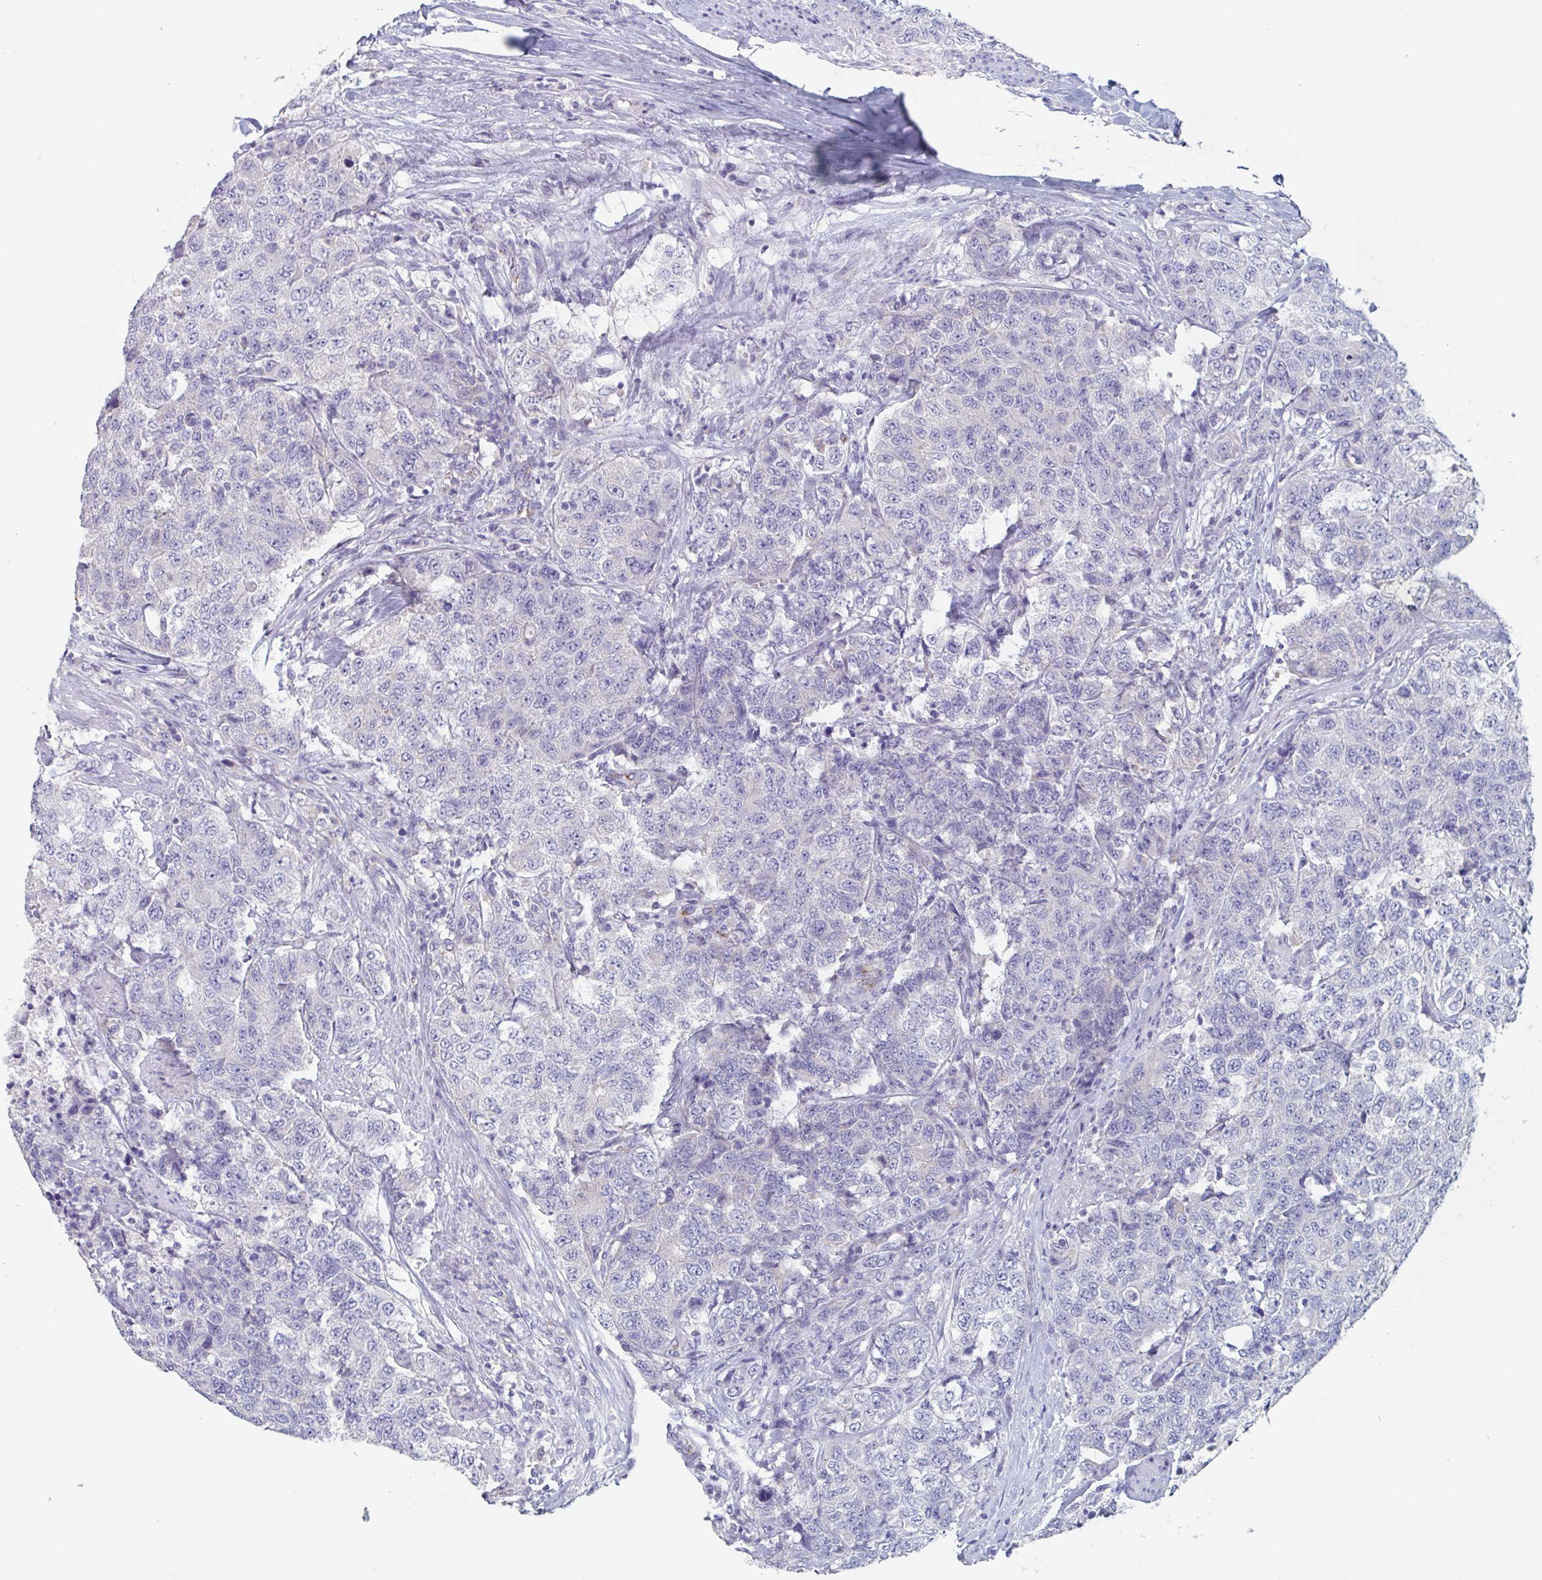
{"staining": {"intensity": "negative", "quantity": "none", "location": "none"}, "tissue": "urothelial cancer", "cell_type": "Tumor cells", "image_type": "cancer", "snomed": [{"axis": "morphology", "description": "Urothelial carcinoma, High grade"}, {"axis": "topography", "description": "Urinary bladder"}], "caption": "A histopathology image of human urothelial cancer is negative for staining in tumor cells.", "gene": "ABHD16A", "patient": {"sex": "female", "age": 78}}